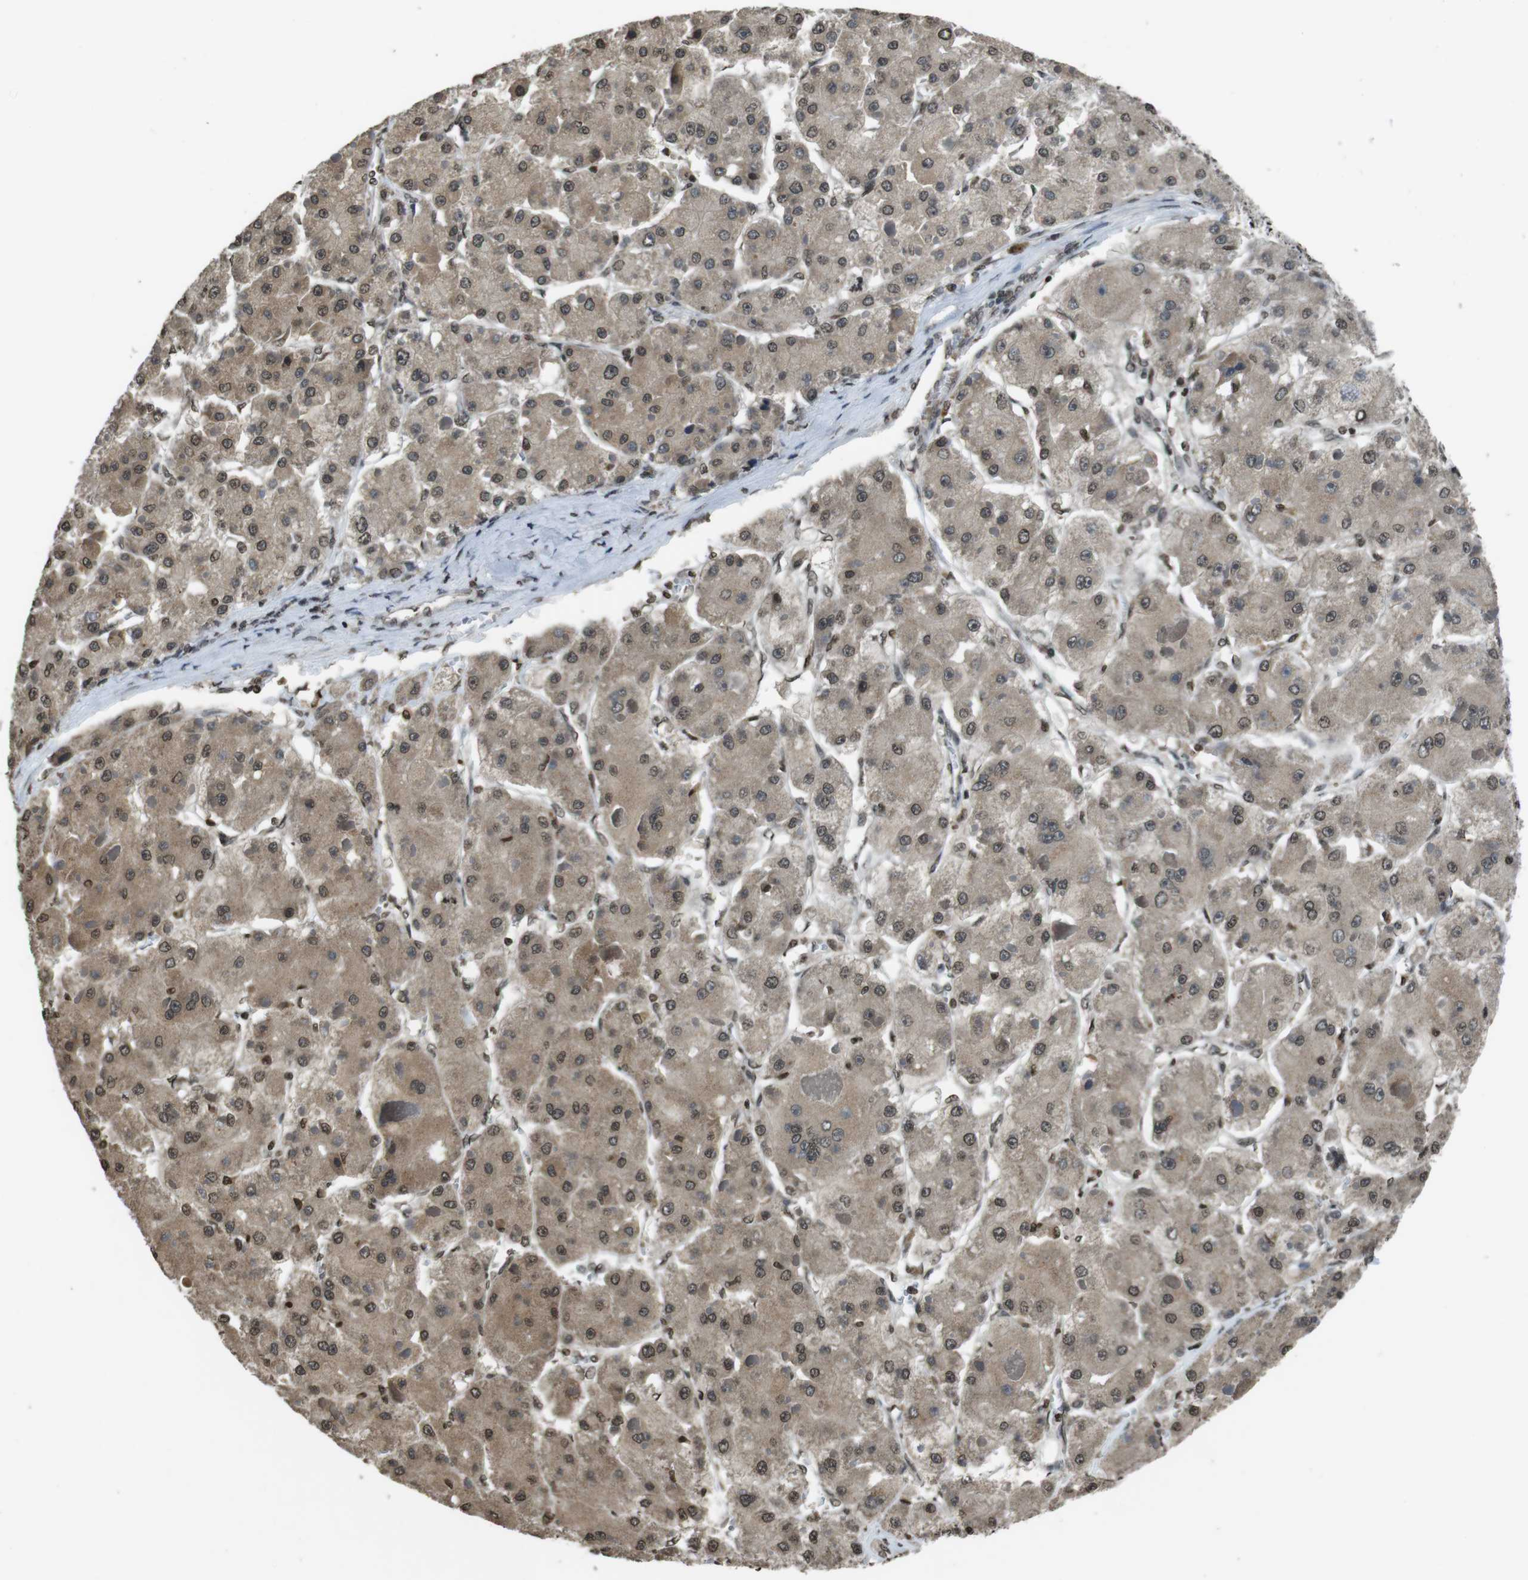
{"staining": {"intensity": "weak", "quantity": ">75%", "location": "nuclear"}, "tissue": "liver cancer", "cell_type": "Tumor cells", "image_type": "cancer", "snomed": [{"axis": "morphology", "description": "Carcinoma, Hepatocellular, NOS"}, {"axis": "topography", "description": "Liver"}], "caption": "Protein staining of hepatocellular carcinoma (liver) tissue displays weak nuclear expression in about >75% of tumor cells.", "gene": "MAF", "patient": {"sex": "female", "age": 73}}